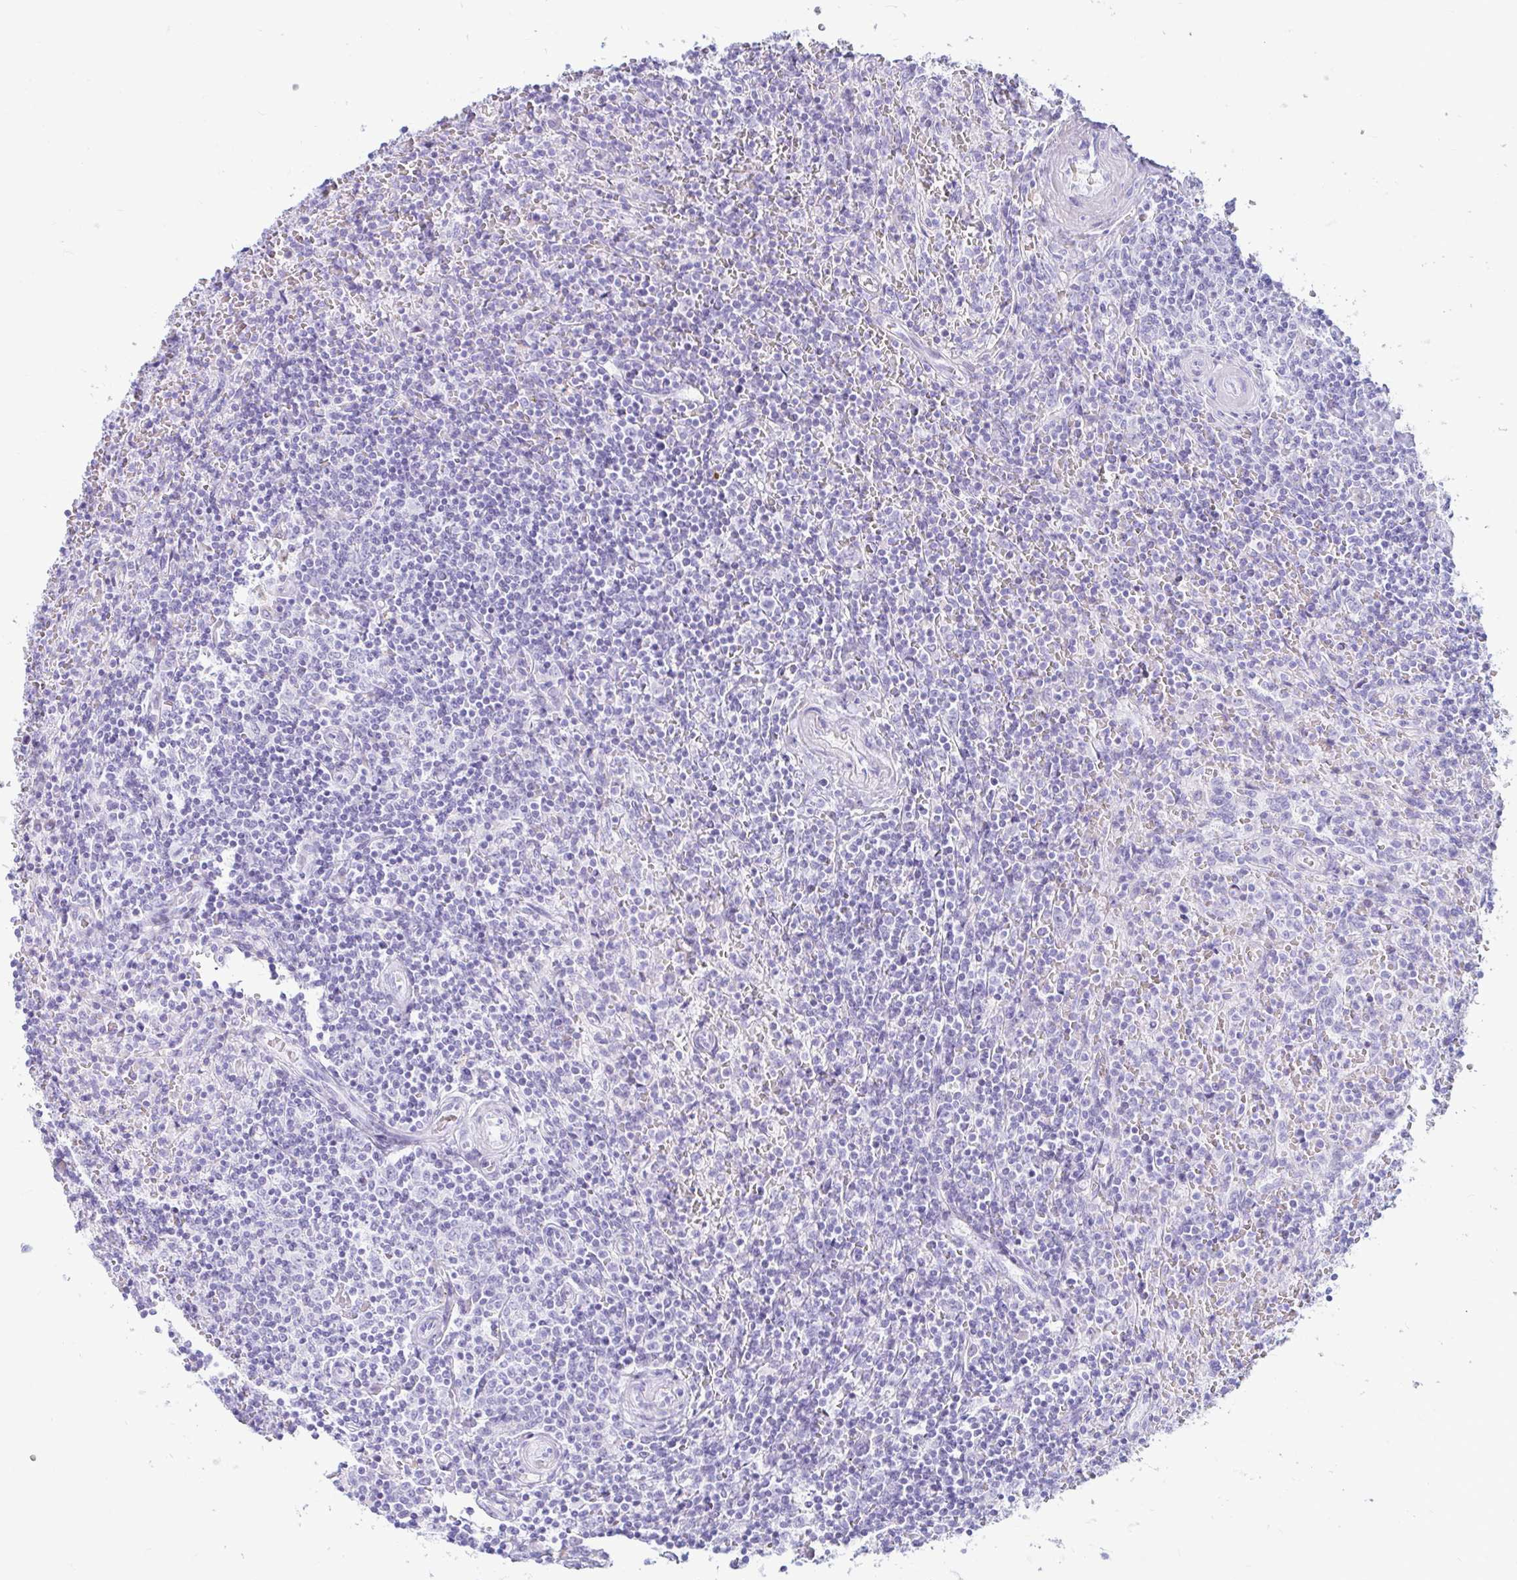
{"staining": {"intensity": "negative", "quantity": "none", "location": "none"}, "tissue": "lymphoma", "cell_type": "Tumor cells", "image_type": "cancer", "snomed": [{"axis": "morphology", "description": "Malignant lymphoma, non-Hodgkin's type, Low grade"}, {"axis": "topography", "description": "Spleen"}], "caption": "Lymphoma was stained to show a protein in brown. There is no significant staining in tumor cells.", "gene": "ERICH6", "patient": {"sex": "female", "age": 64}}